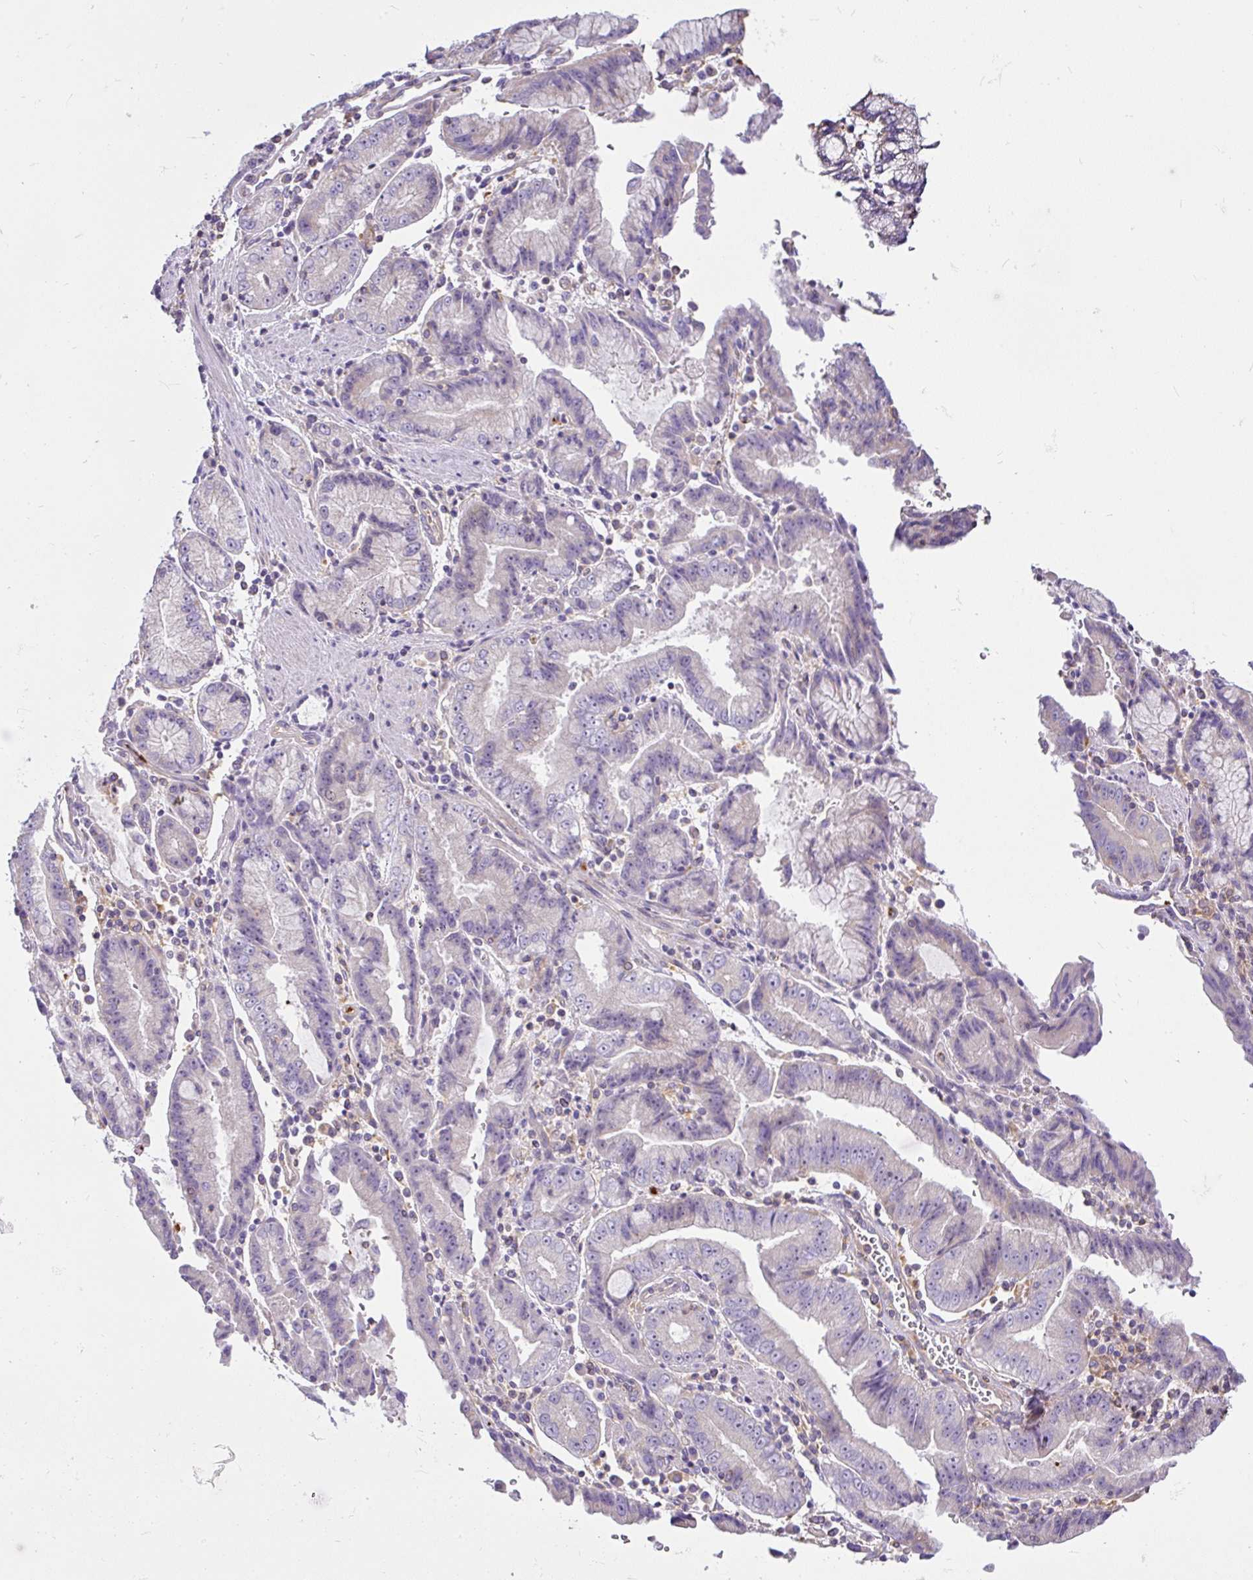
{"staining": {"intensity": "negative", "quantity": "none", "location": "none"}, "tissue": "stomach cancer", "cell_type": "Tumor cells", "image_type": "cancer", "snomed": [{"axis": "morphology", "description": "Adenocarcinoma, NOS"}, {"axis": "topography", "description": "Stomach"}], "caption": "This histopathology image is of stomach cancer stained with IHC to label a protein in brown with the nuclei are counter-stained blue. There is no expression in tumor cells.", "gene": "CCDC142", "patient": {"sex": "male", "age": 62}}